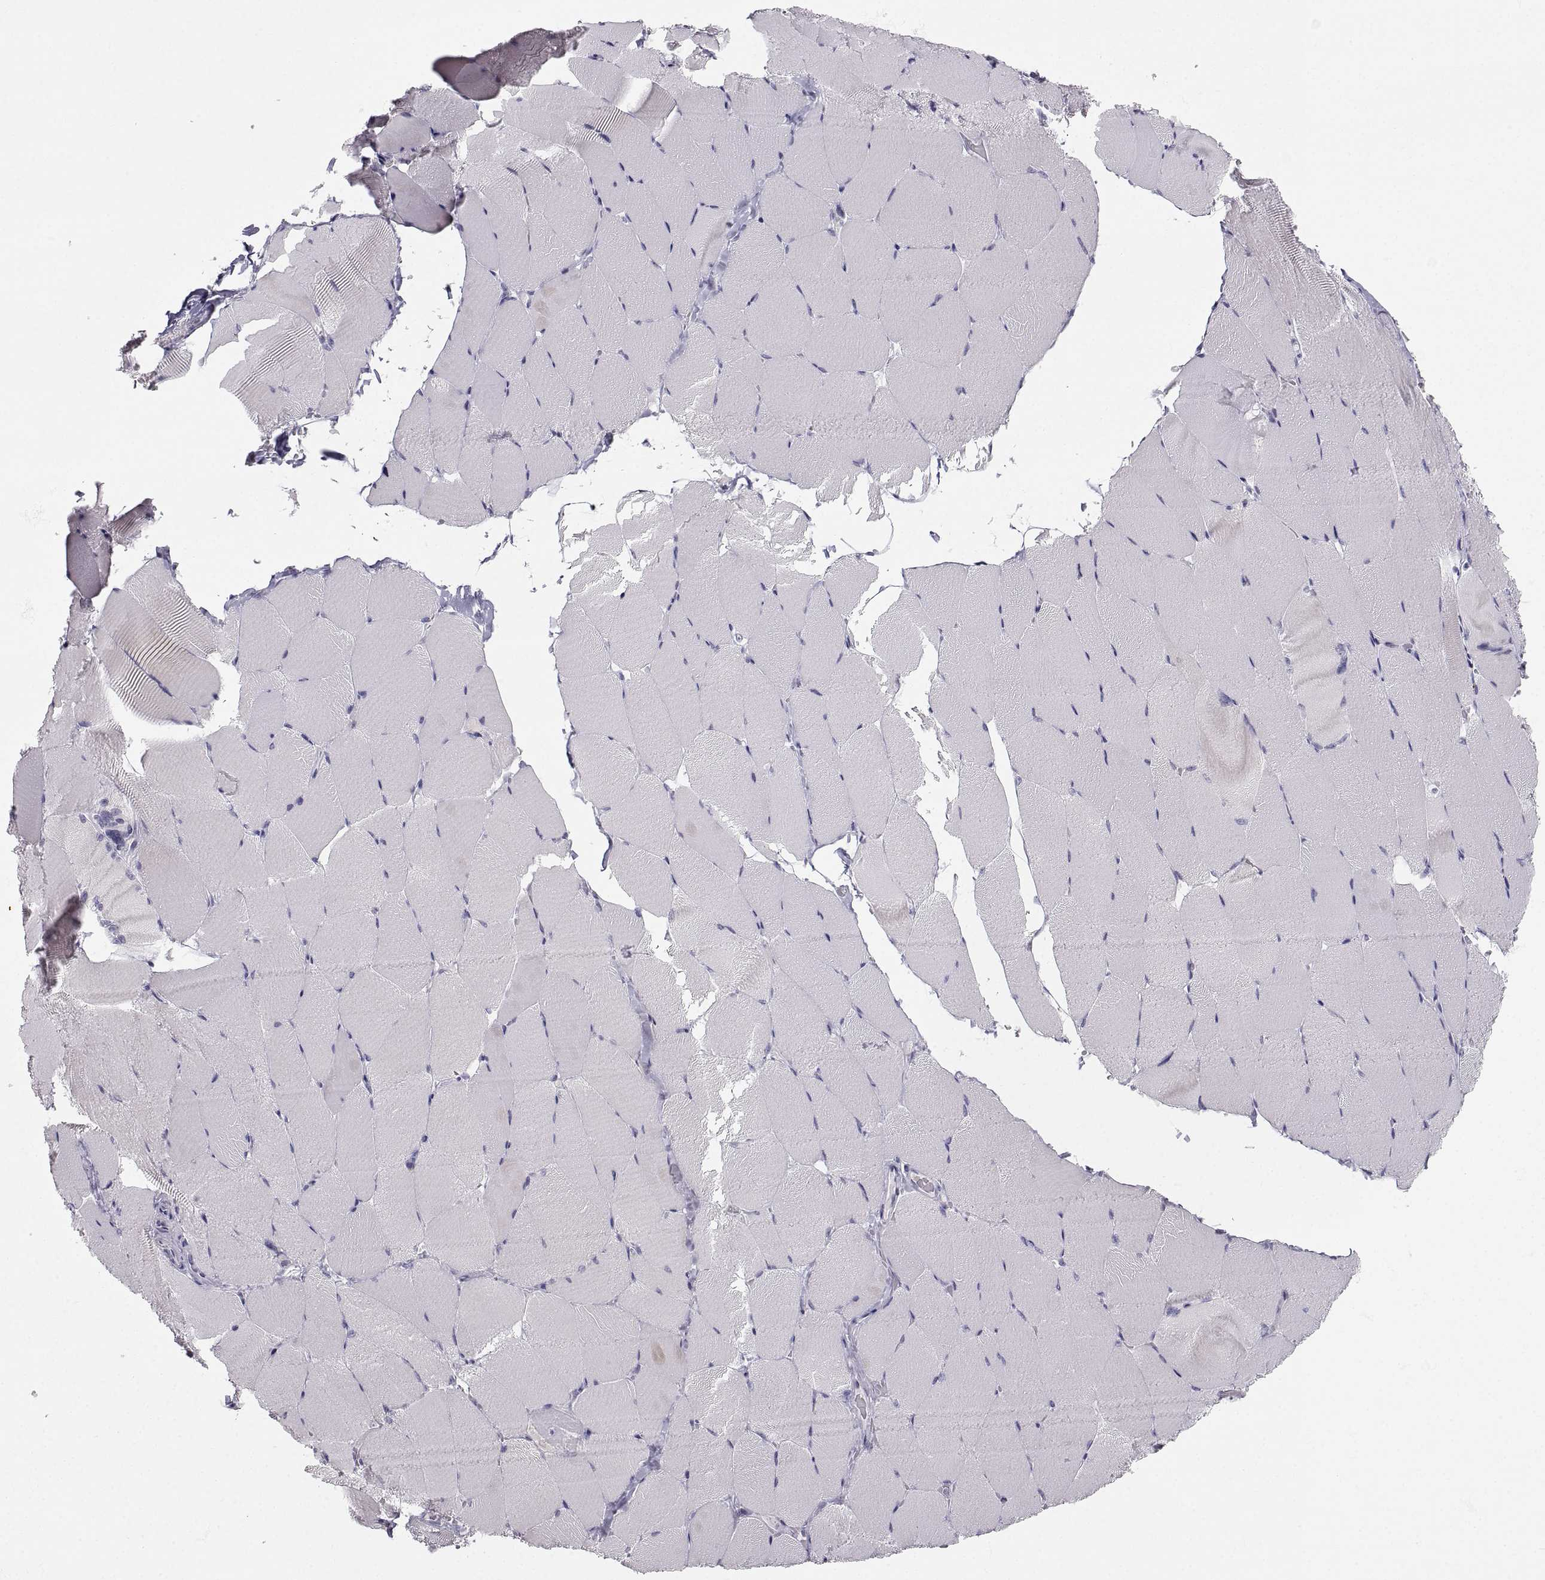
{"staining": {"intensity": "negative", "quantity": "none", "location": "none"}, "tissue": "skeletal muscle", "cell_type": "Myocytes", "image_type": "normal", "snomed": [{"axis": "morphology", "description": "Normal tissue, NOS"}, {"axis": "topography", "description": "Skeletal muscle"}], "caption": "DAB immunohistochemical staining of normal human skeletal muscle exhibits no significant positivity in myocytes. Brightfield microscopy of immunohistochemistry (IHC) stained with DAB (3,3'-diaminobenzidine) (brown) and hematoxylin (blue), captured at high magnification.", "gene": "ZNF185", "patient": {"sex": "female", "age": 37}}